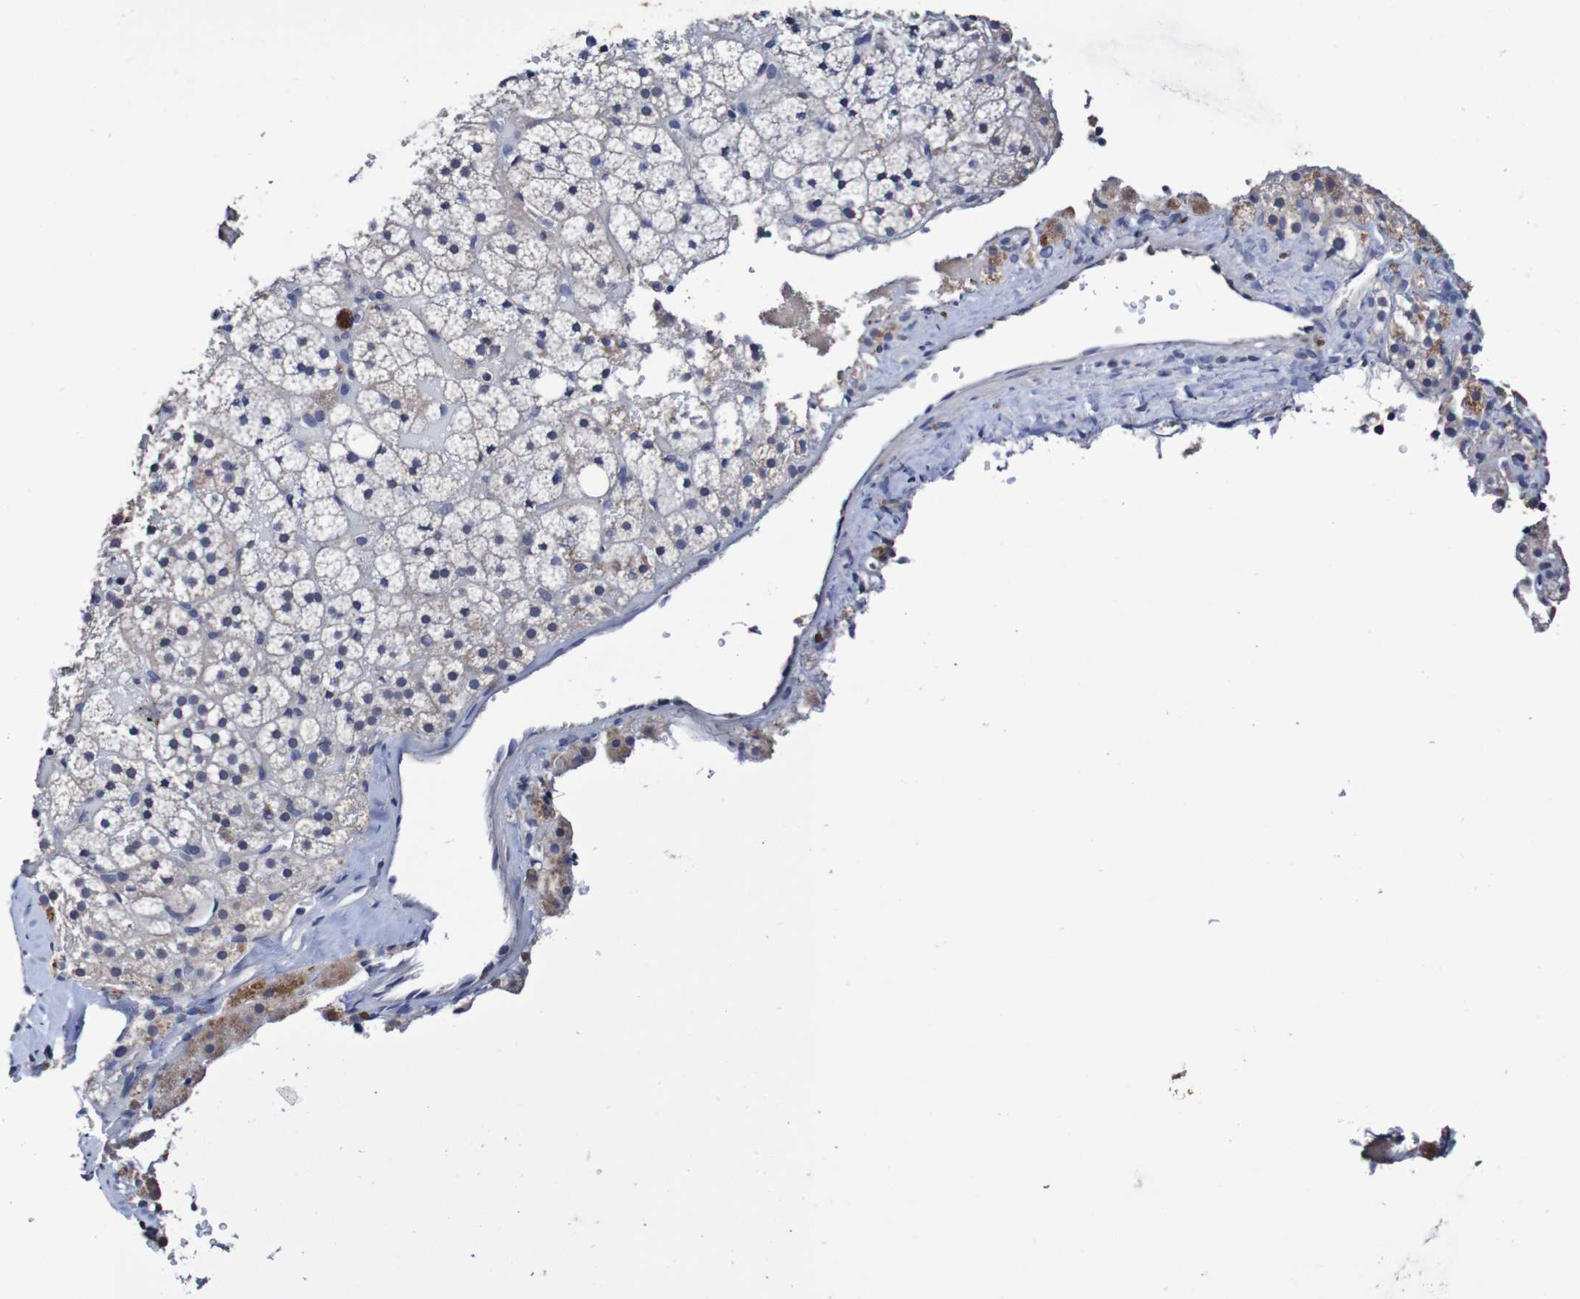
{"staining": {"intensity": "moderate", "quantity": "<25%", "location": "cytoplasmic/membranous"}, "tissue": "adrenal gland", "cell_type": "Glandular cells", "image_type": "normal", "snomed": [{"axis": "morphology", "description": "Normal tissue, NOS"}, {"axis": "topography", "description": "Adrenal gland"}], "caption": "Protein expression analysis of benign human adrenal gland reveals moderate cytoplasmic/membranous positivity in approximately <25% of glandular cells.", "gene": "ACVR1C", "patient": {"sex": "female", "age": 59}}